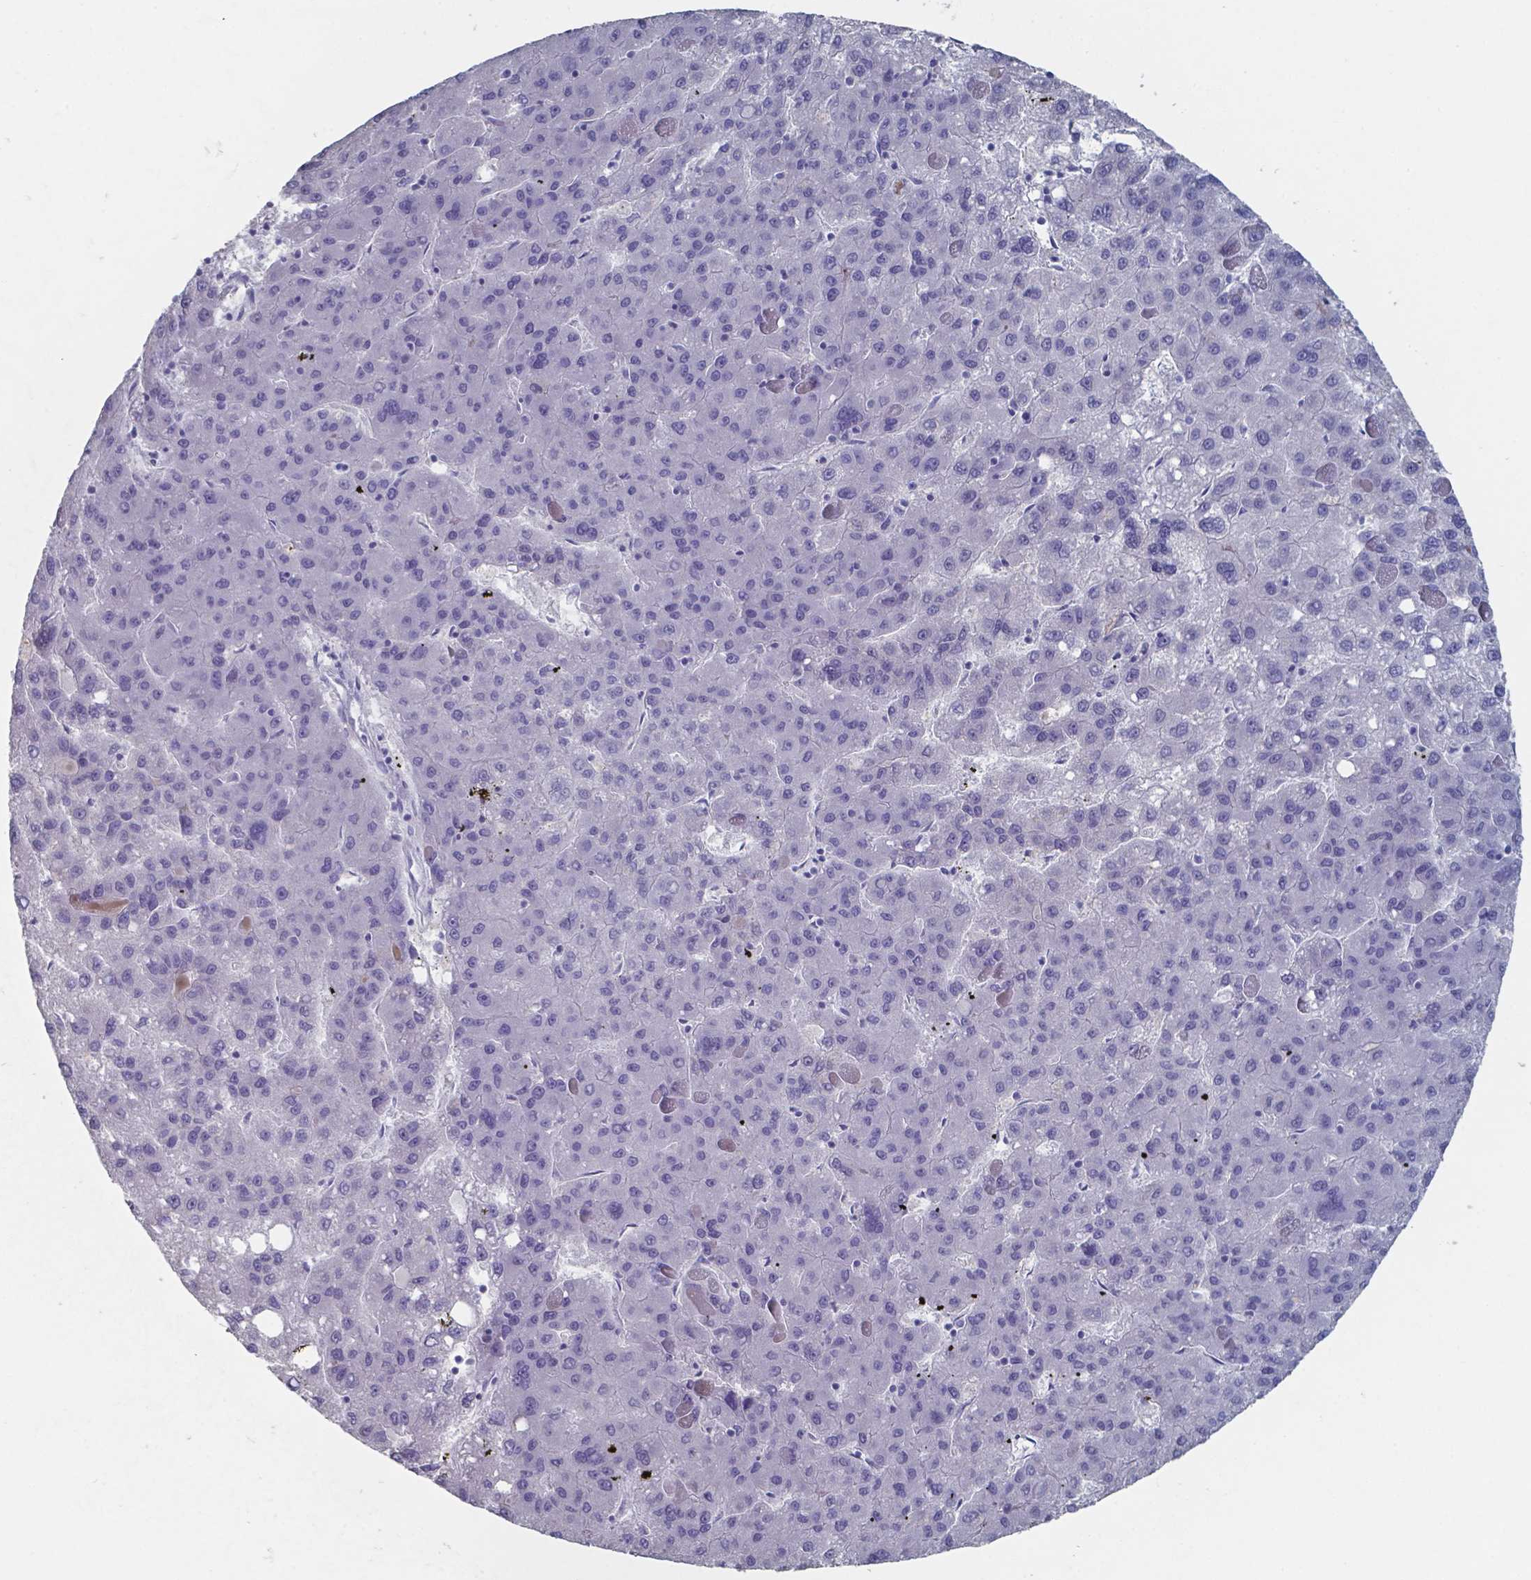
{"staining": {"intensity": "negative", "quantity": "none", "location": "none"}, "tissue": "liver cancer", "cell_type": "Tumor cells", "image_type": "cancer", "snomed": [{"axis": "morphology", "description": "Carcinoma, Hepatocellular, NOS"}, {"axis": "topography", "description": "Liver"}], "caption": "Tumor cells show no significant protein staining in liver hepatocellular carcinoma. (DAB (3,3'-diaminobenzidine) IHC, high magnification).", "gene": "PLA2R1", "patient": {"sex": "female", "age": 82}}